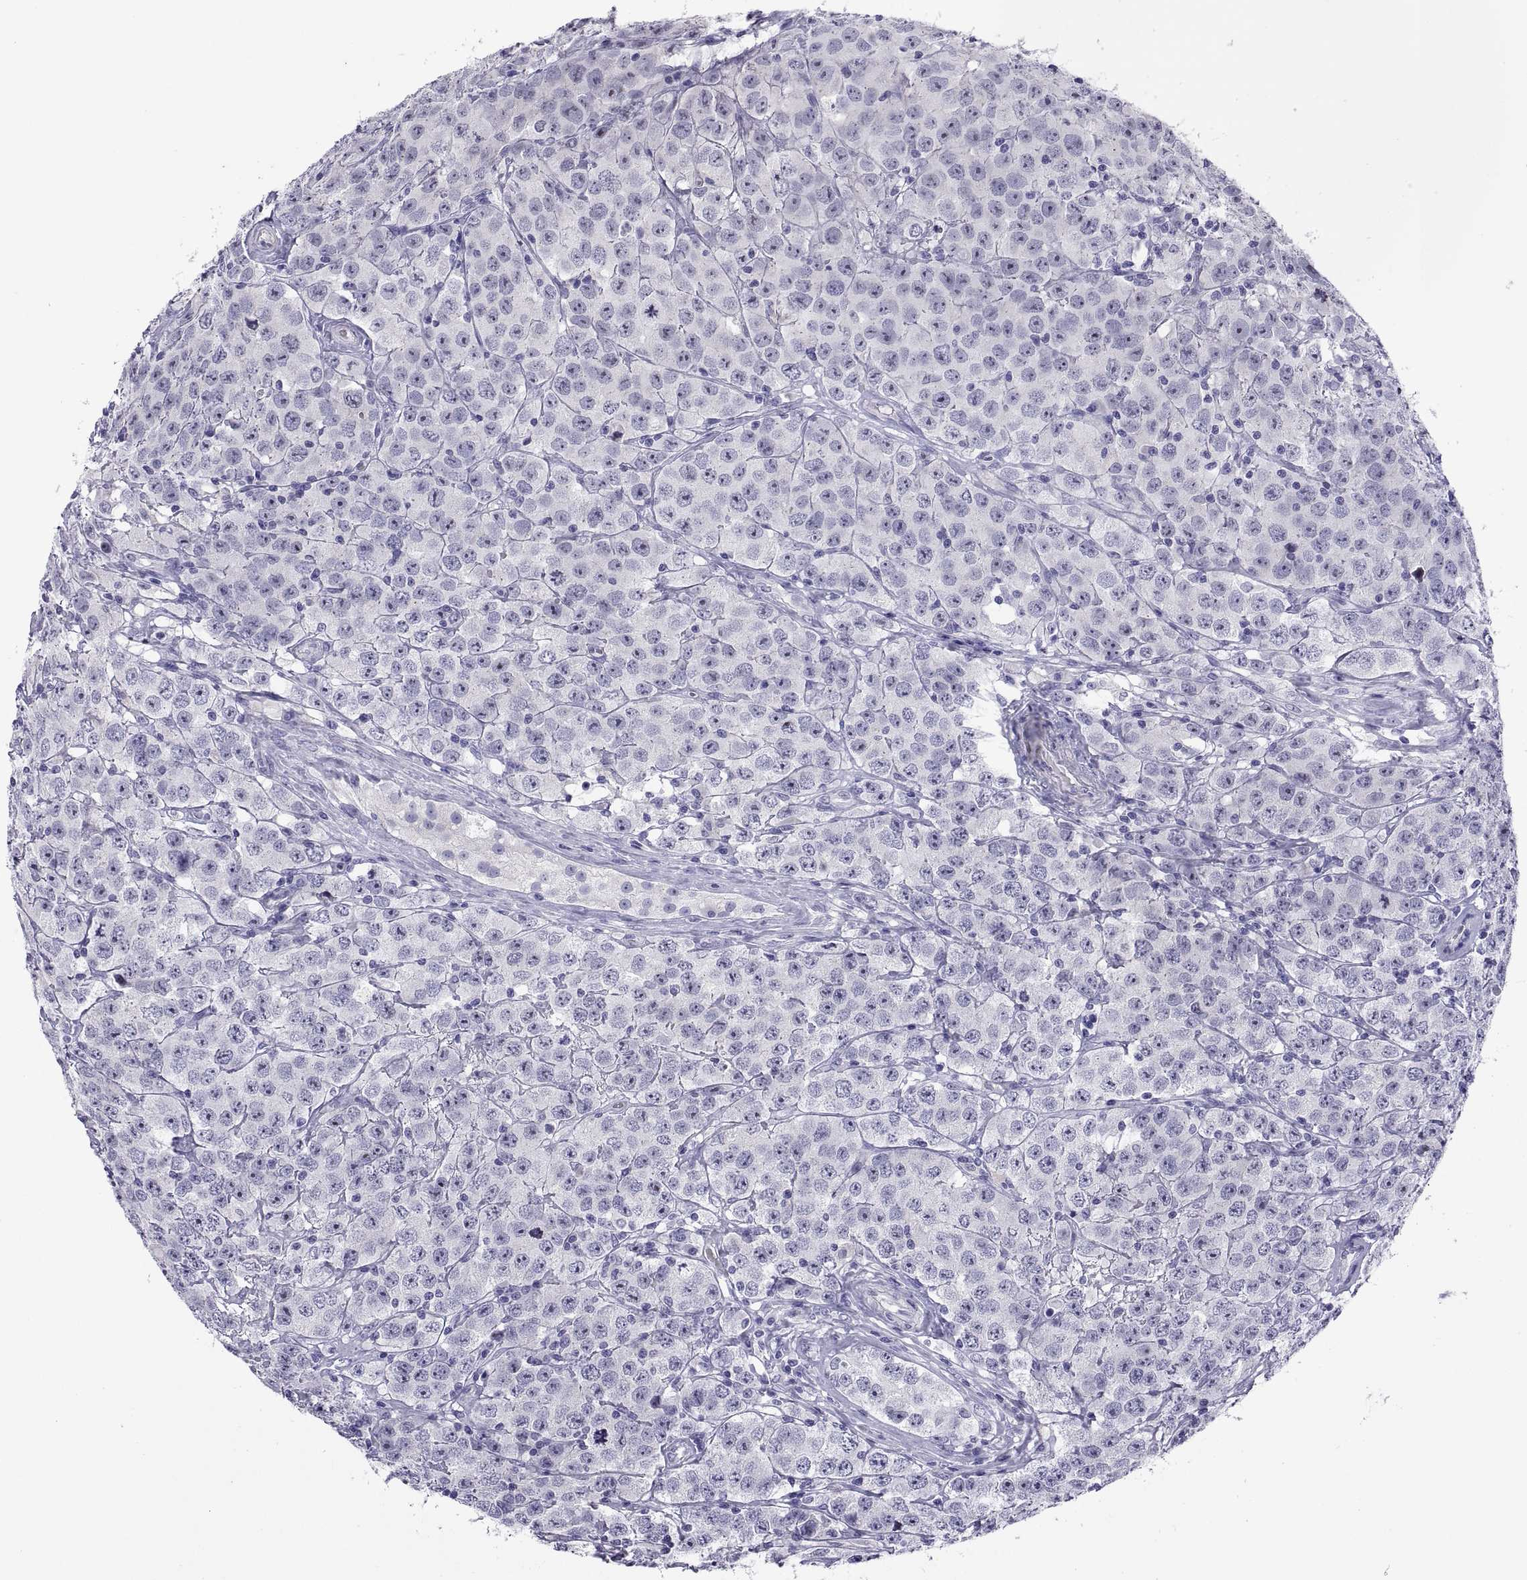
{"staining": {"intensity": "negative", "quantity": "none", "location": "none"}, "tissue": "testis cancer", "cell_type": "Tumor cells", "image_type": "cancer", "snomed": [{"axis": "morphology", "description": "Seminoma, NOS"}, {"axis": "topography", "description": "Testis"}], "caption": "IHC photomicrograph of testis seminoma stained for a protein (brown), which demonstrates no expression in tumor cells.", "gene": "VSX2", "patient": {"sex": "male", "age": 52}}